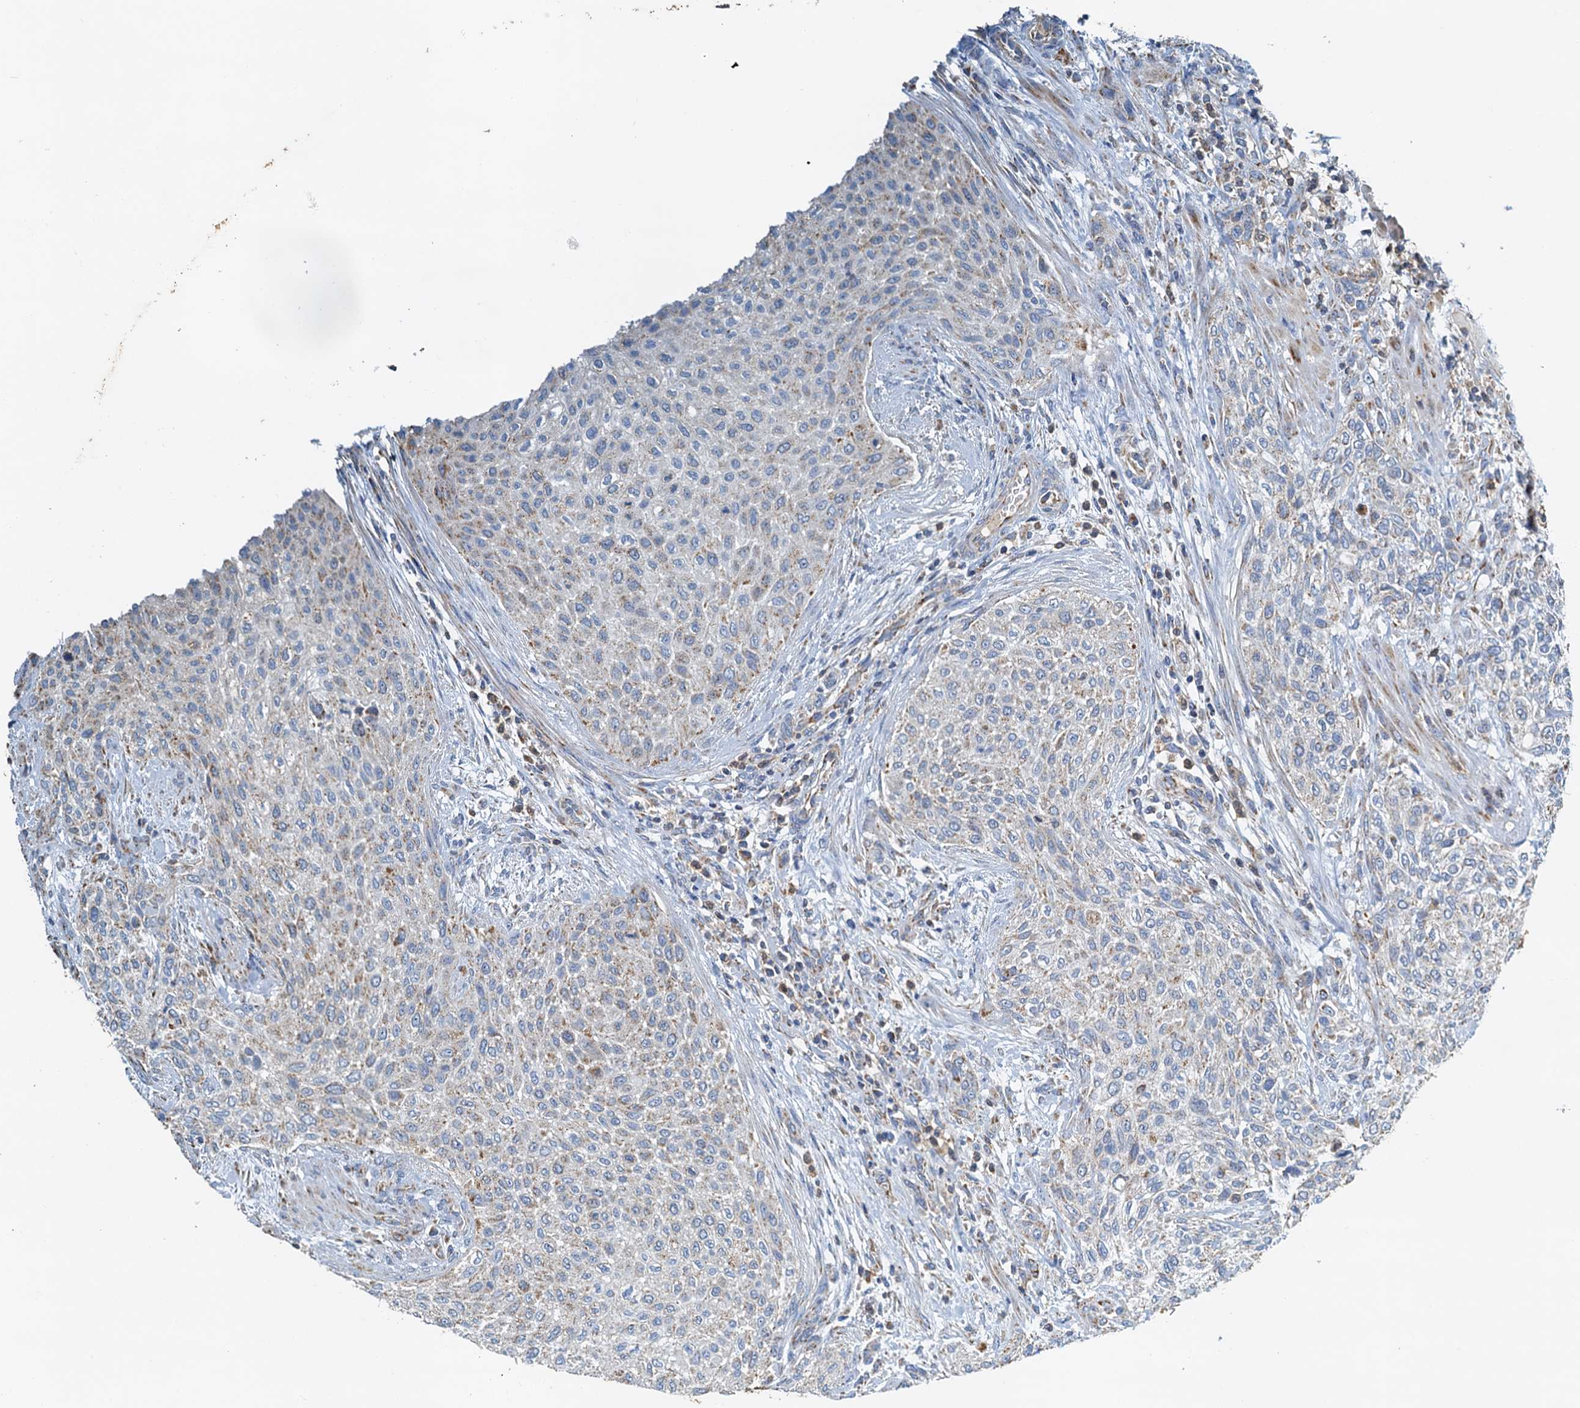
{"staining": {"intensity": "weak", "quantity": "25%-75%", "location": "cytoplasmic/membranous"}, "tissue": "urothelial cancer", "cell_type": "Tumor cells", "image_type": "cancer", "snomed": [{"axis": "morphology", "description": "Normal tissue, NOS"}, {"axis": "morphology", "description": "Urothelial carcinoma, NOS"}, {"axis": "topography", "description": "Urinary bladder"}, {"axis": "topography", "description": "Peripheral nerve tissue"}], "caption": "Urothelial cancer was stained to show a protein in brown. There is low levels of weak cytoplasmic/membranous positivity in about 25%-75% of tumor cells.", "gene": "POC1A", "patient": {"sex": "male", "age": 35}}